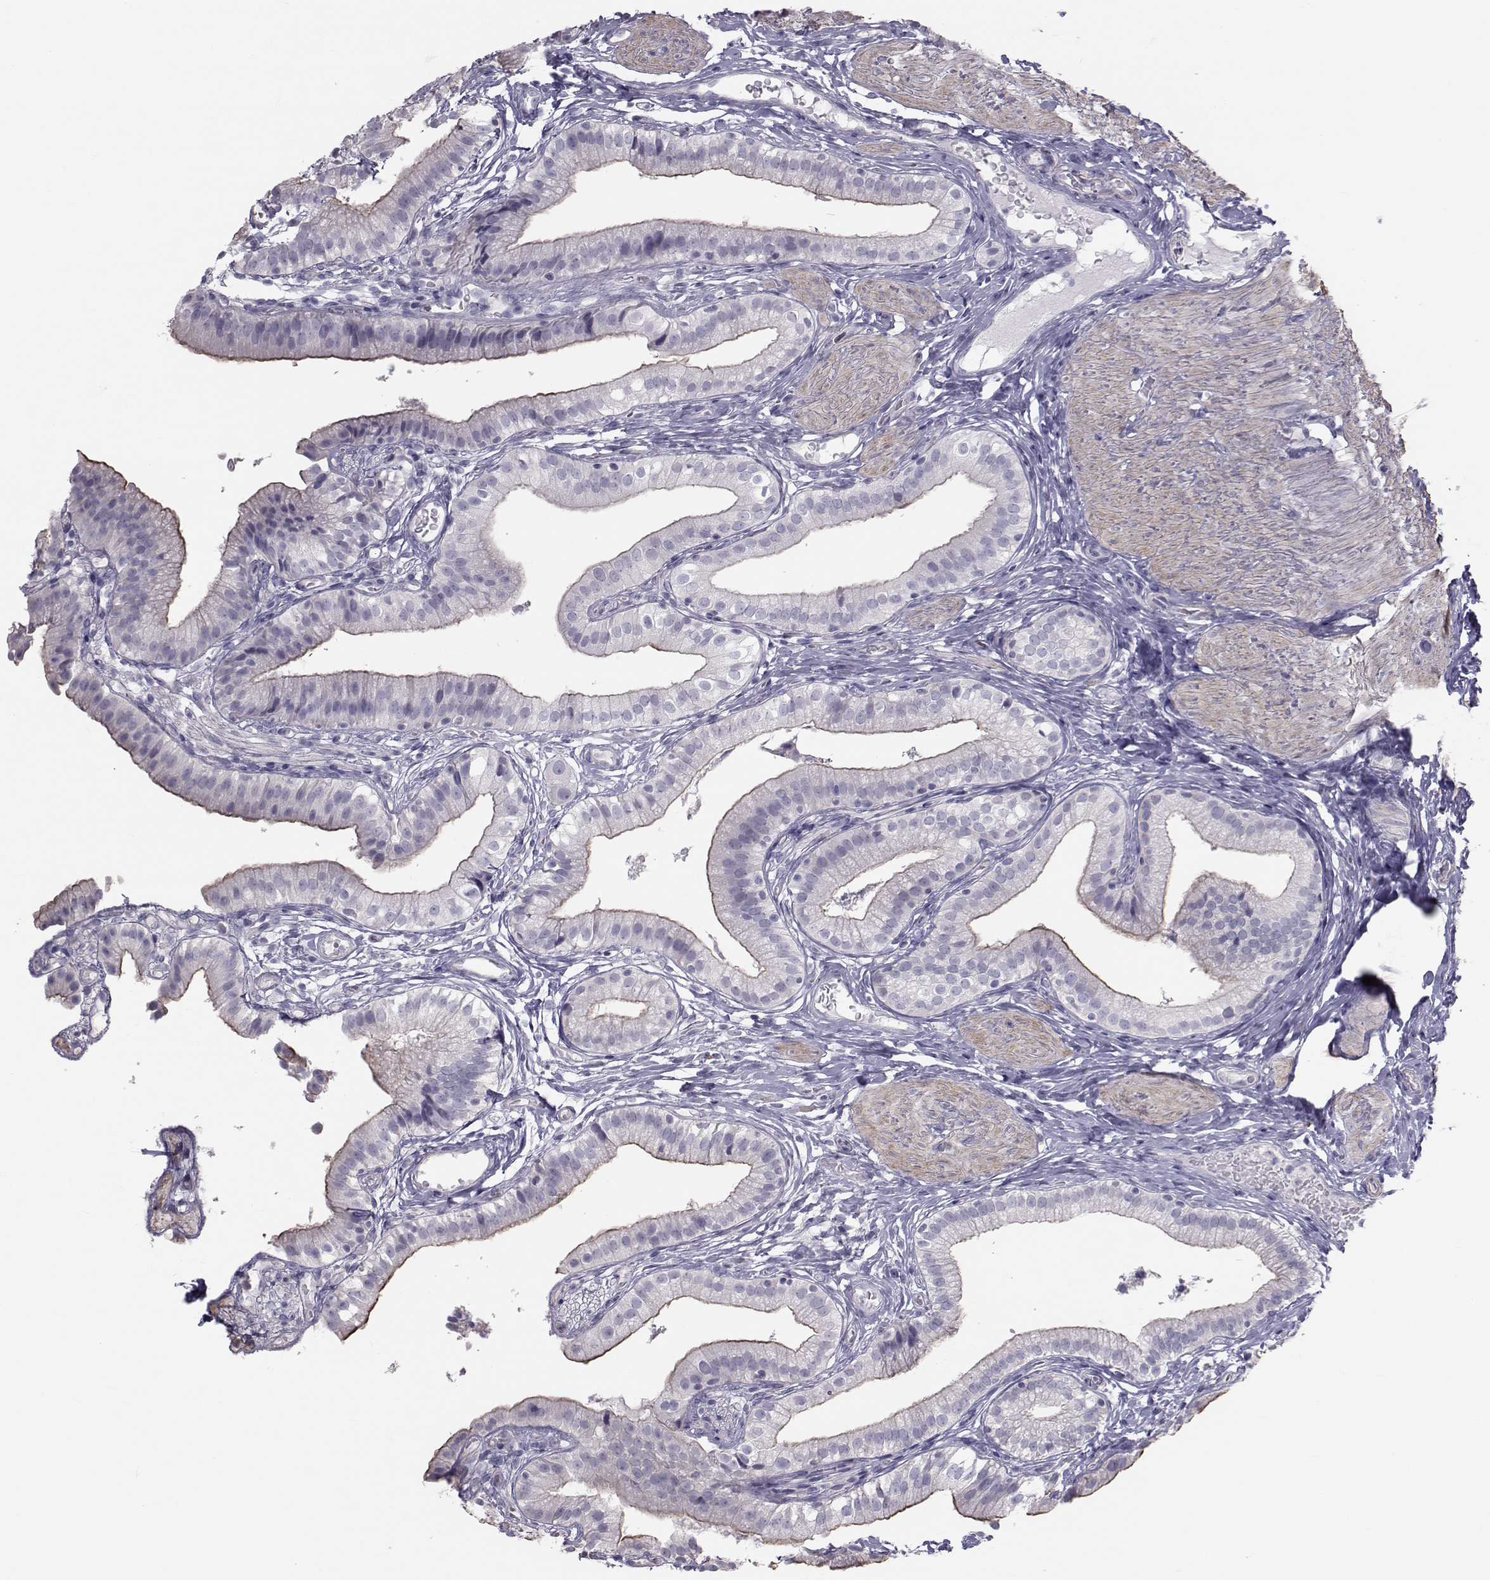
{"staining": {"intensity": "negative", "quantity": "none", "location": "none"}, "tissue": "gallbladder", "cell_type": "Glandular cells", "image_type": "normal", "snomed": [{"axis": "morphology", "description": "Normal tissue, NOS"}, {"axis": "topography", "description": "Gallbladder"}], "caption": "IHC histopathology image of benign gallbladder: human gallbladder stained with DAB displays no significant protein positivity in glandular cells. Nuclei are stained in blue.", "gene": "GARIN3", "patient": {"sex": "female", "age": 47}}